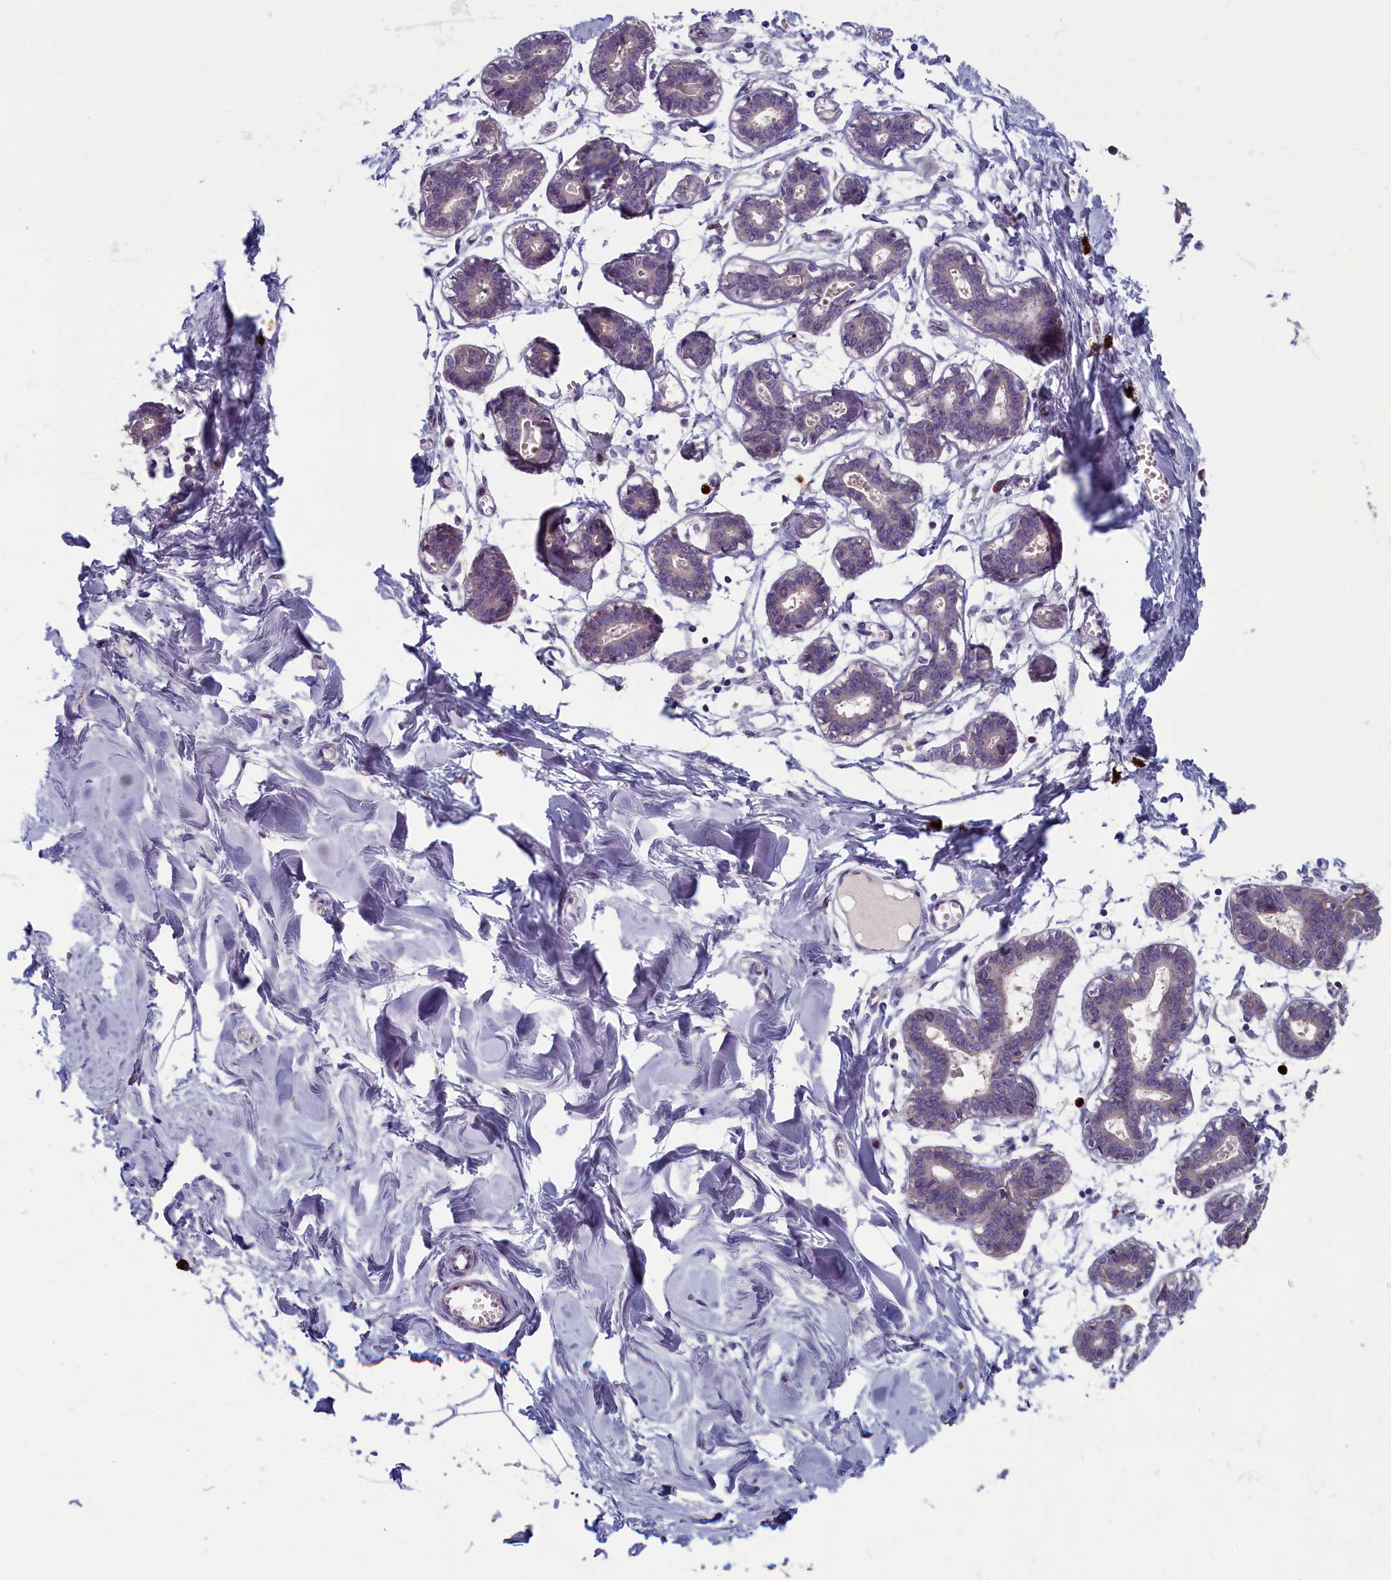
{"staining": {"intensity": "negative", "quantity": "none", "location": "none"}, "tissue": "breast", "cell_type": "Adipocytes", "image_type": "normal", "snomed": [{"axis": "morphology", "description": "Normal tissue, NOS"}, {"axis": "topography", "description": "Breast"}], "caption": "High power microscopy image of an IHC image of unremarkable breast, revealing no significant positivity in adipocytes.", "gene": "TNK2", "patient": {"sex": "female", "age": 27}}